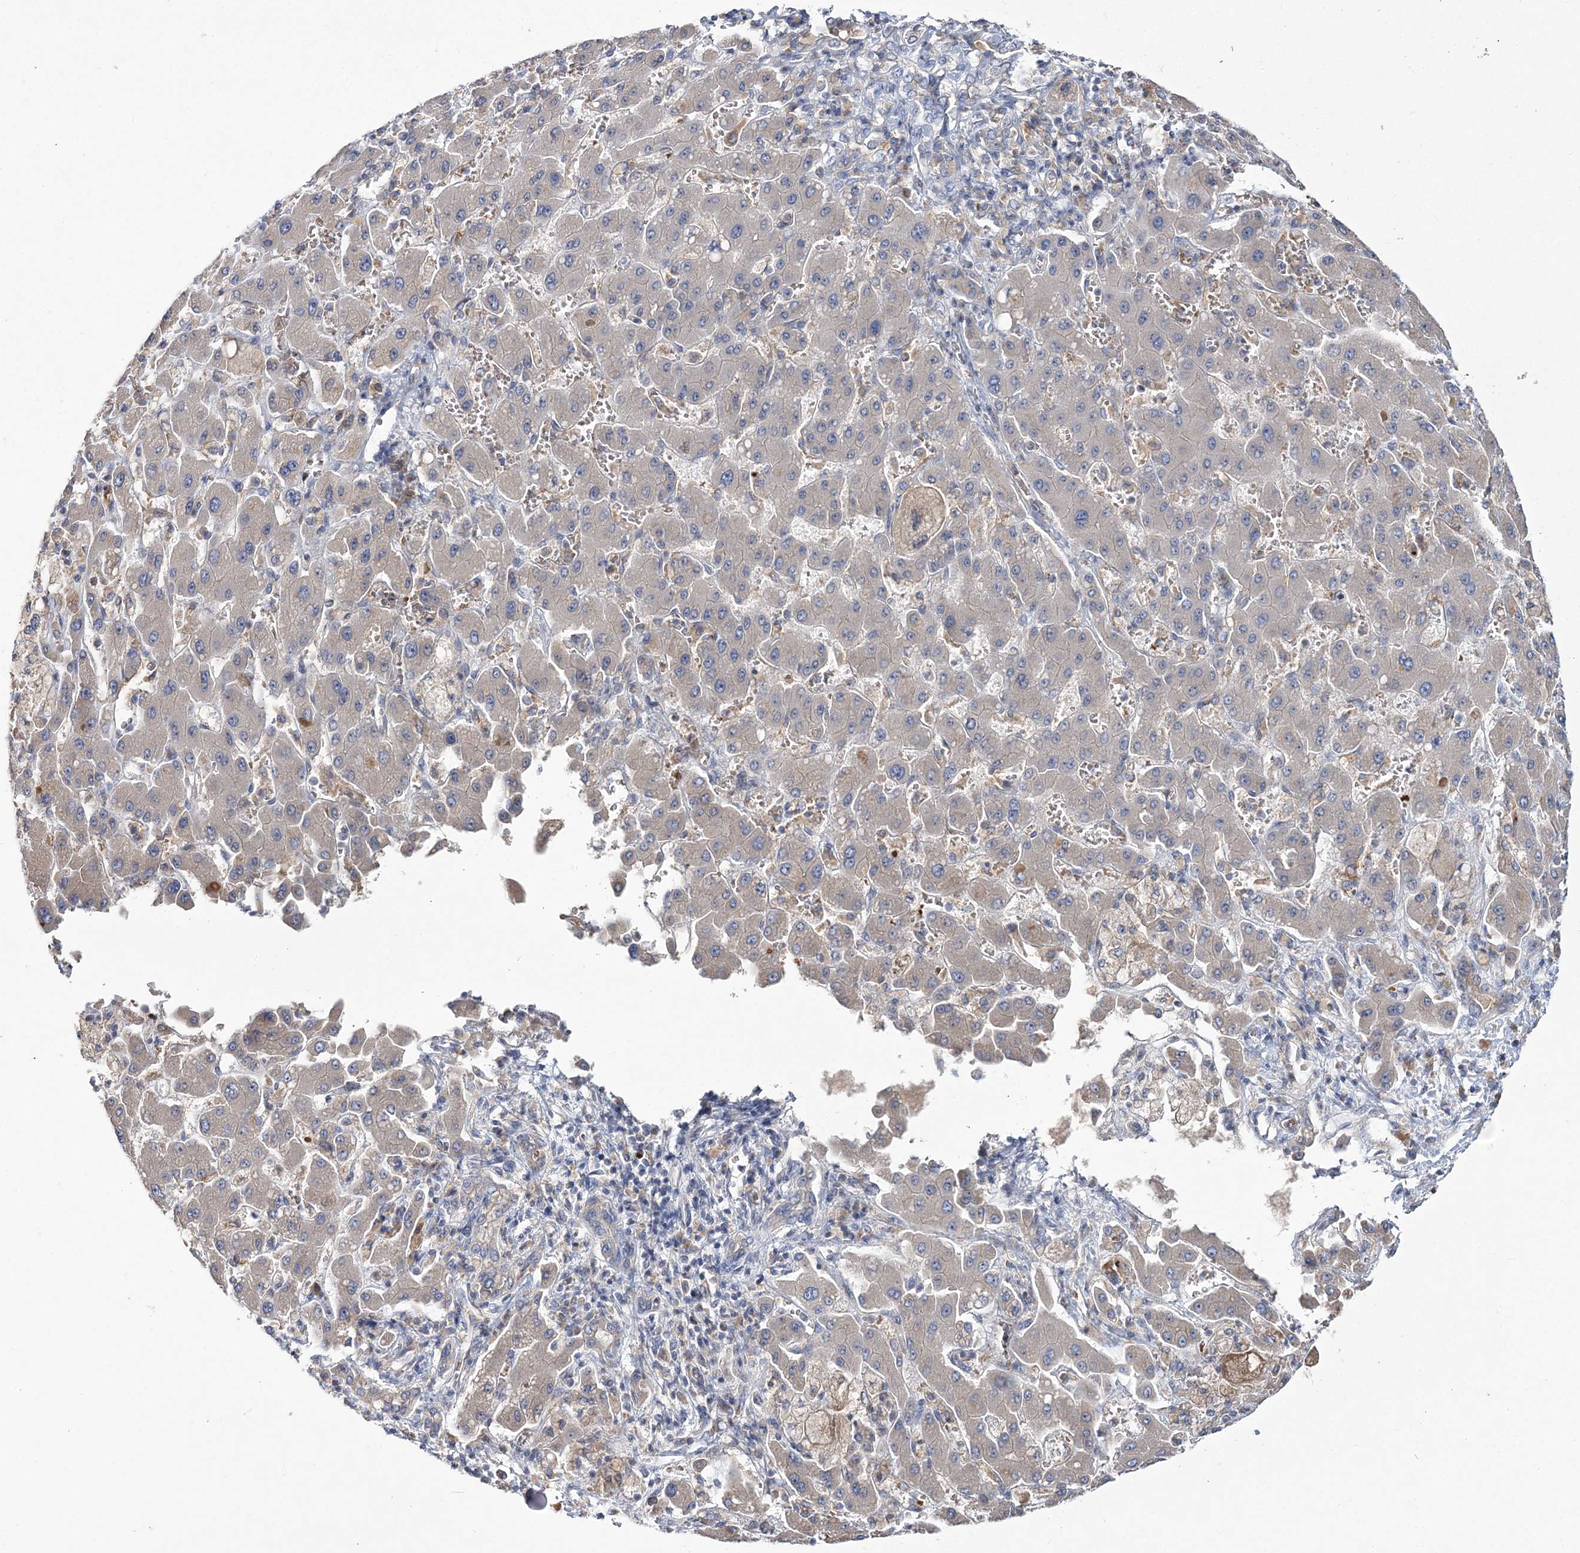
{"staining": {"intensity": "negative", "quantity": "none", "location": "none"}, "tissue": "liver cancer", "cell_type": "Tumor cells", "image_type": "cancer", "snomed": [{"axis": "morphology", "description": "Cholangiocarcinoma"}, {"axis": "topography", "description": "Liver"}], "caption": "An immunohistochemistry micrograph of liver cholangiocarcinoma is shown. There is no staining in tumor cells of liver cholangiocarcinoma.", "gene": "ATP11B", "patient": {"sex": "male", "age": 50}}